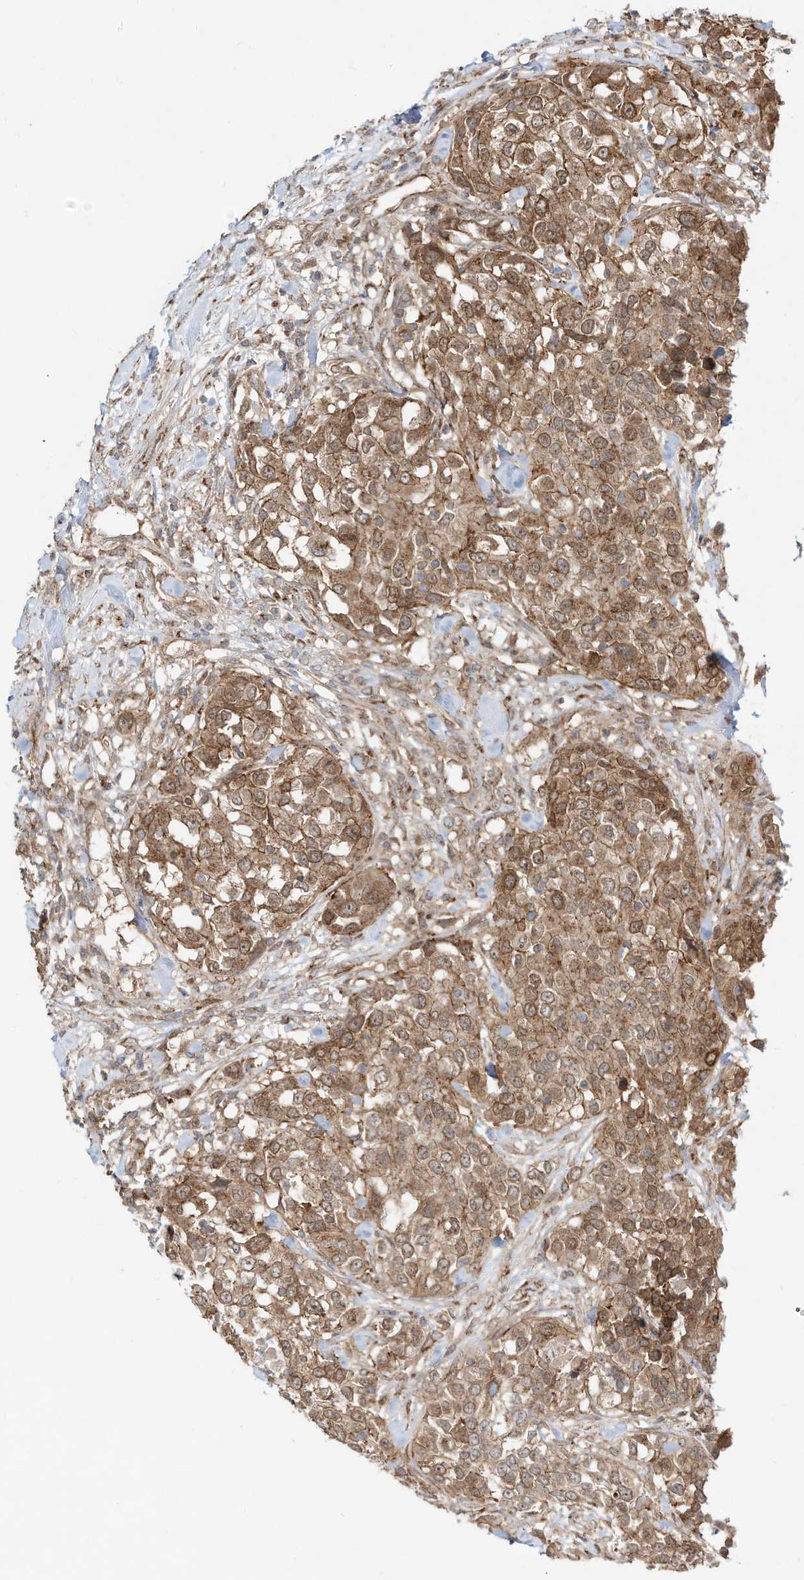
{"staining": {"intensity": "moderate", "quantity": ">75%", "location": "cytoplasmic/membranous,nuclear"}, "tissue": "urothelial cancer", "cell_type": "Tumor cells", "image_type": "cancer", "snomed": [{"axis": "morphology", "description": "Urothelial carcinoma, High grade"}, {"axis": "topography", "description": "Urinary bladder"}], "caption": "Urothelial cancer stained with DAB (3,3'-diaminobenzidine) IHC shows medium levels of moderate cytoplasmic/membranous and nuclear staining in approximately >75% of tumor cells.", "gene": "CUX1", "patient": {"sex": "female", "age": 80}}